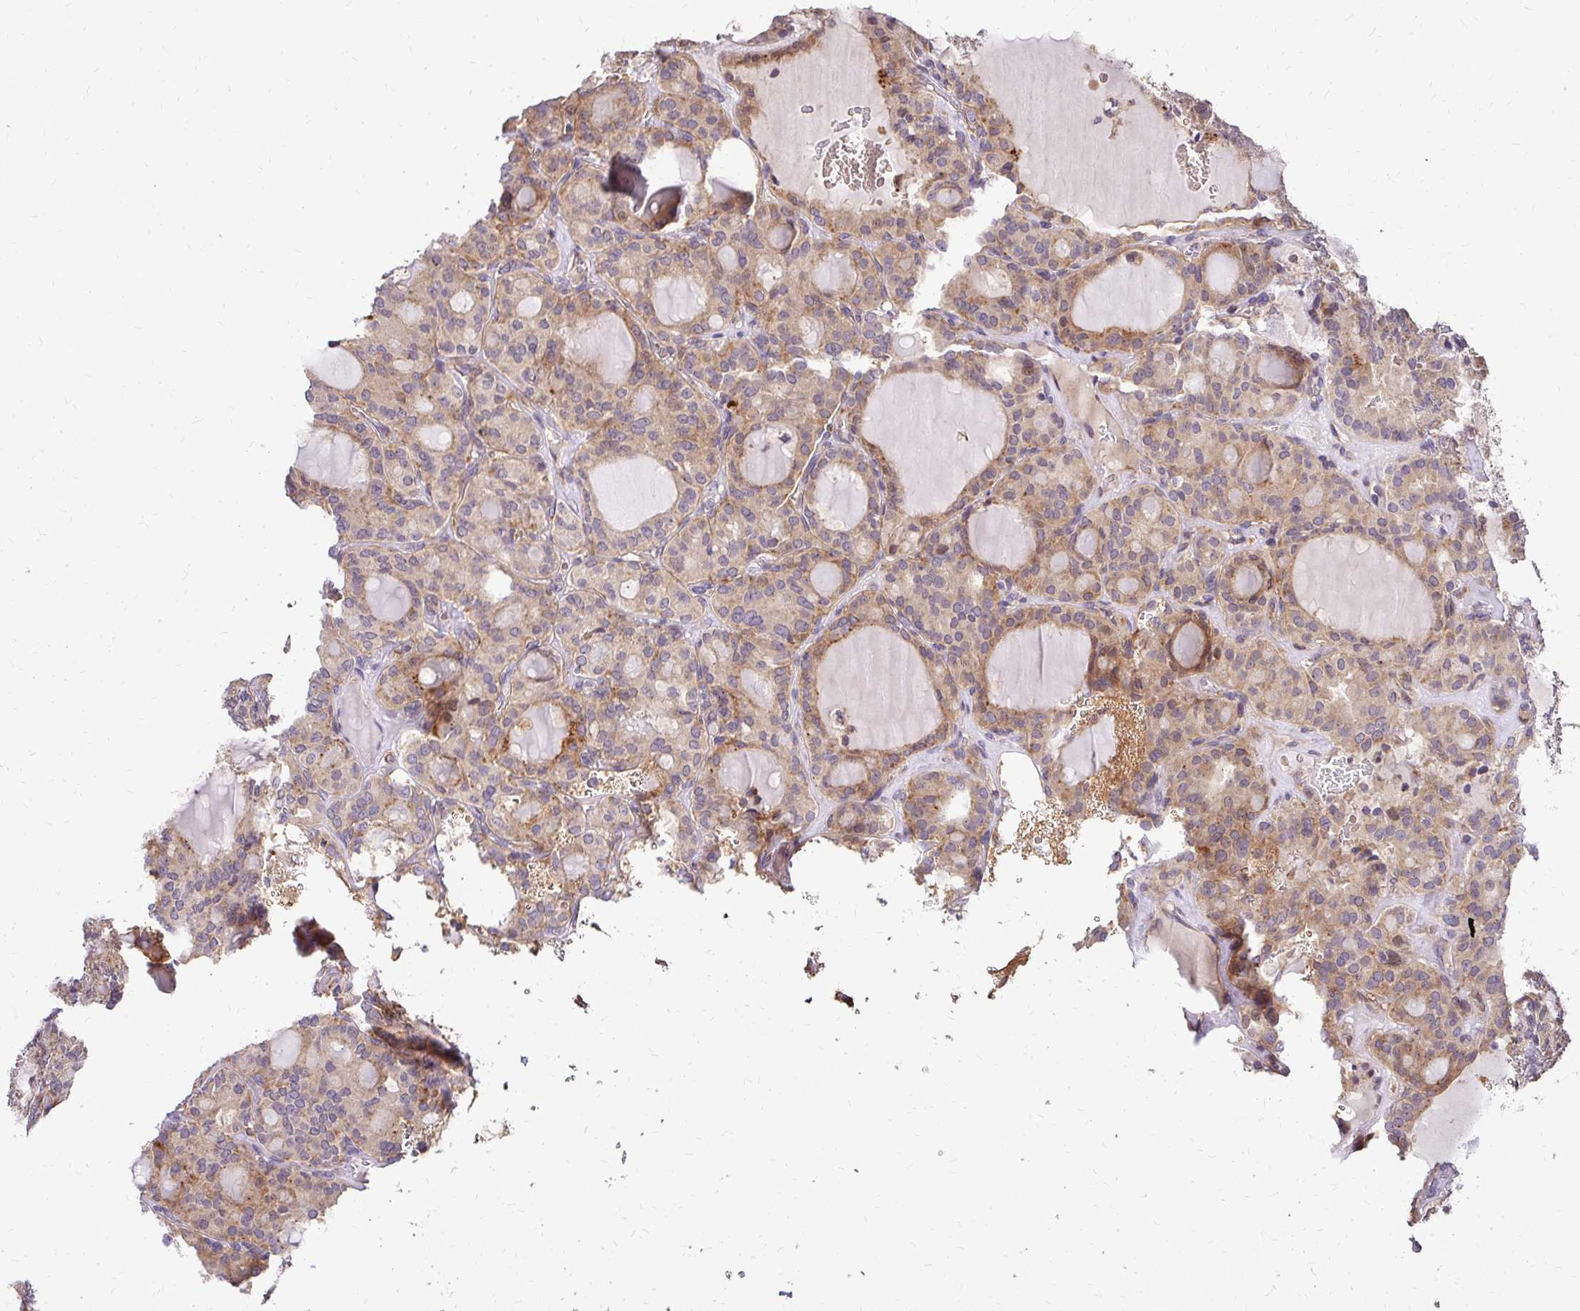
{"staining": {"intensity": "weak", "quantity": "25%-75%", "location": "cytoplasmic/membranous"}, "tissue": "thyroid cancer", "cell_type": "Tumor cells", "image_type": "cancer", "snomed": [{"axis": "morphology", "description": "Papillary adenocarcinoma, NOS"}, {"axis": "topography", "description": "Thyroid gland"}], "caption": "Immunohistochemistry (IHC) (DAB) staining of human thyroid cancer (papillary adenocarcinoma) displays weak cytoplasmic/membranous protein positivity in approximately 25%-75% of tumor cells. (DAB = brown stain, brightfield microscopy at high magnification).", "gene": "IDUA", "patient": {"sex": "male", "age": 87}}